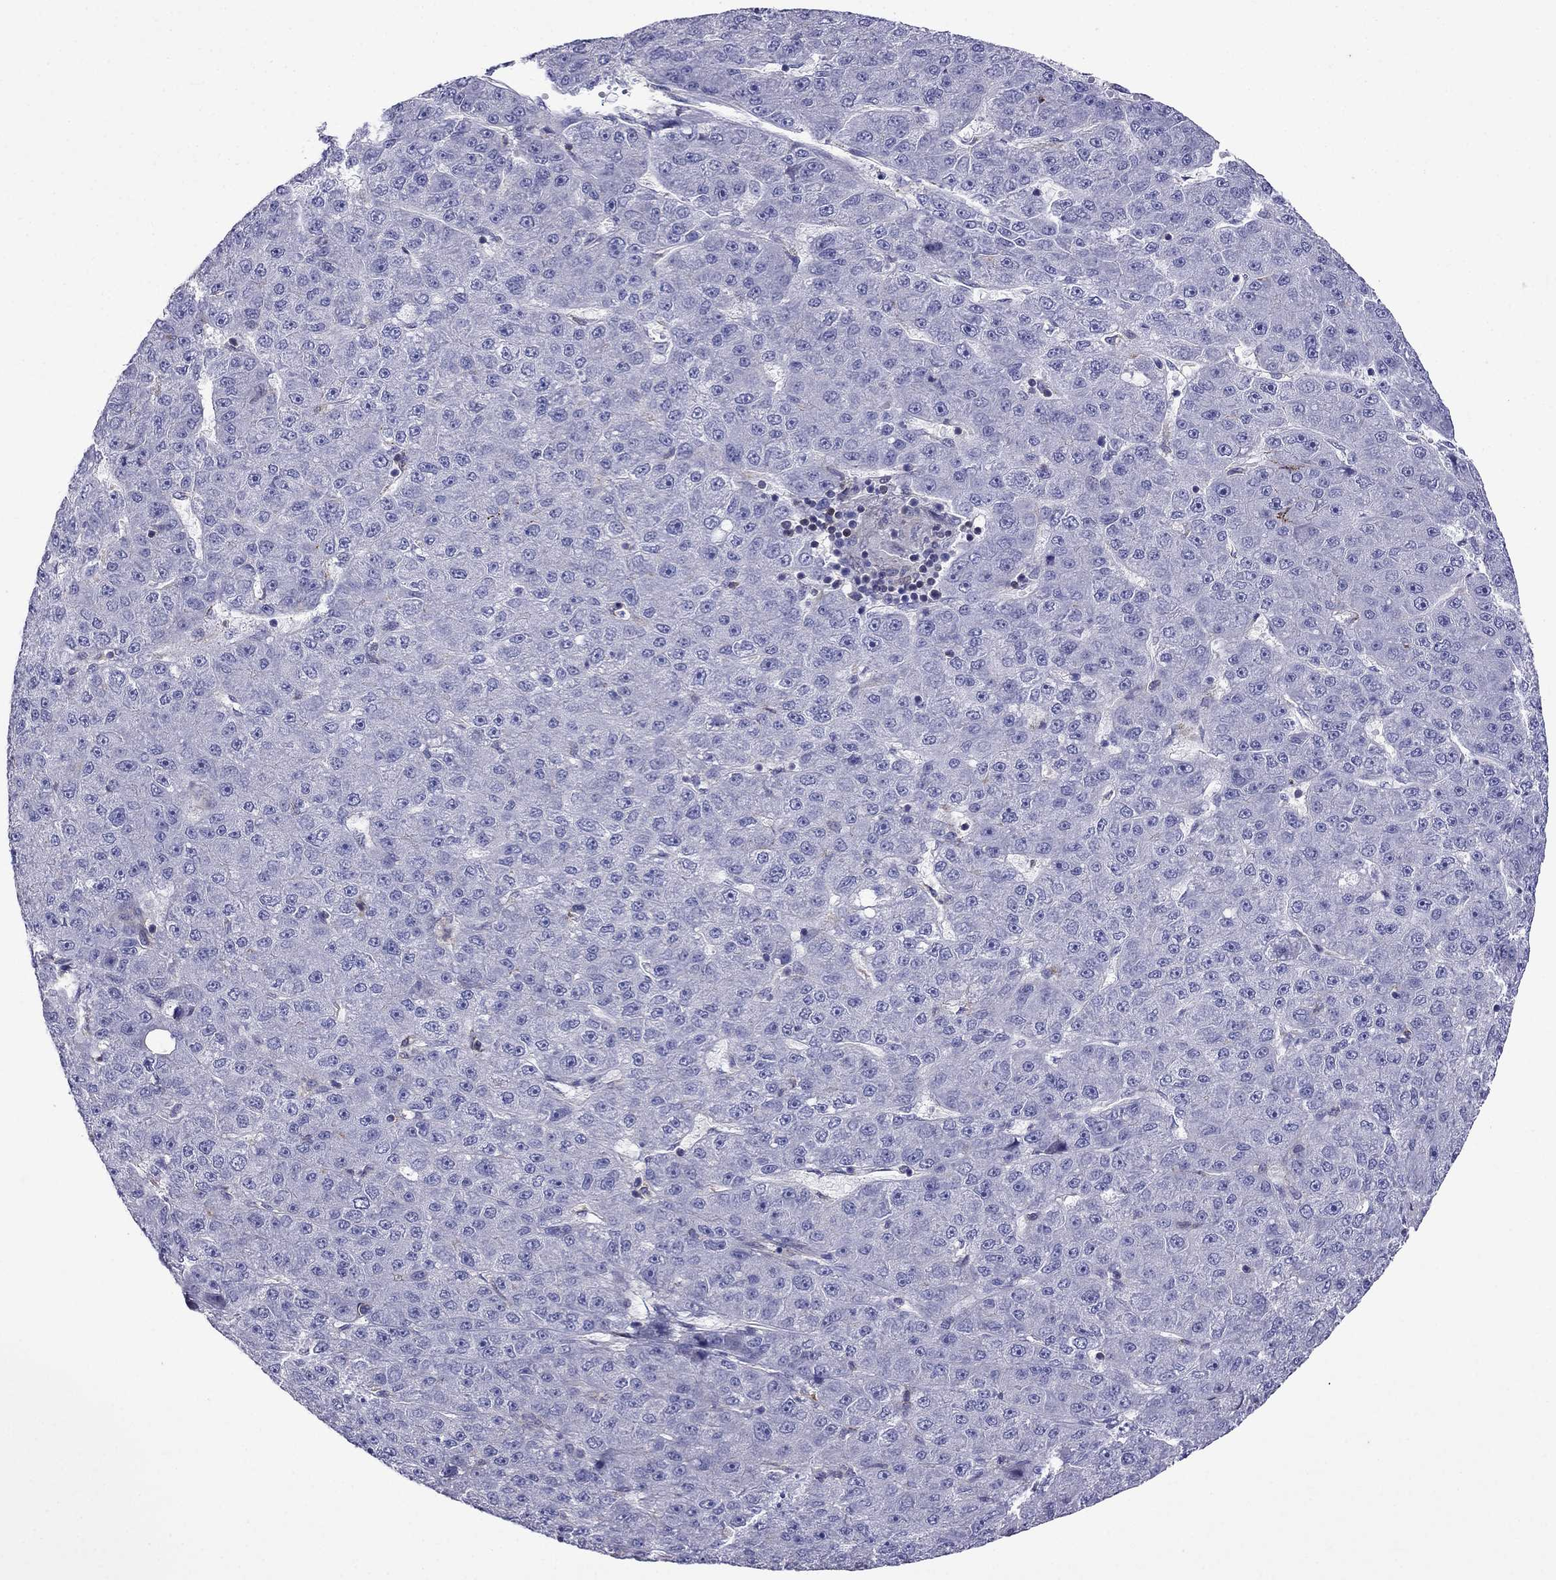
{"staining": {"intensity": "negative", "quantity": "none", "location": "none"}, "tissue": "liver cancer", "cell_type": "Tumor cells", "image_type": "cancer", "snomed": [{"axis": "morphology", "description": "Carcinoma, Hepatocellular, NOS"}, {"axis": "topography", "description": "Liver"}], "caption": "DAB immunohistochemical staining of liver hepatocellular carcinoma demonstrates no significant staining in tumor cells.", "gene": "GNAL", "patient": {"sex": "male", "age": 67}}